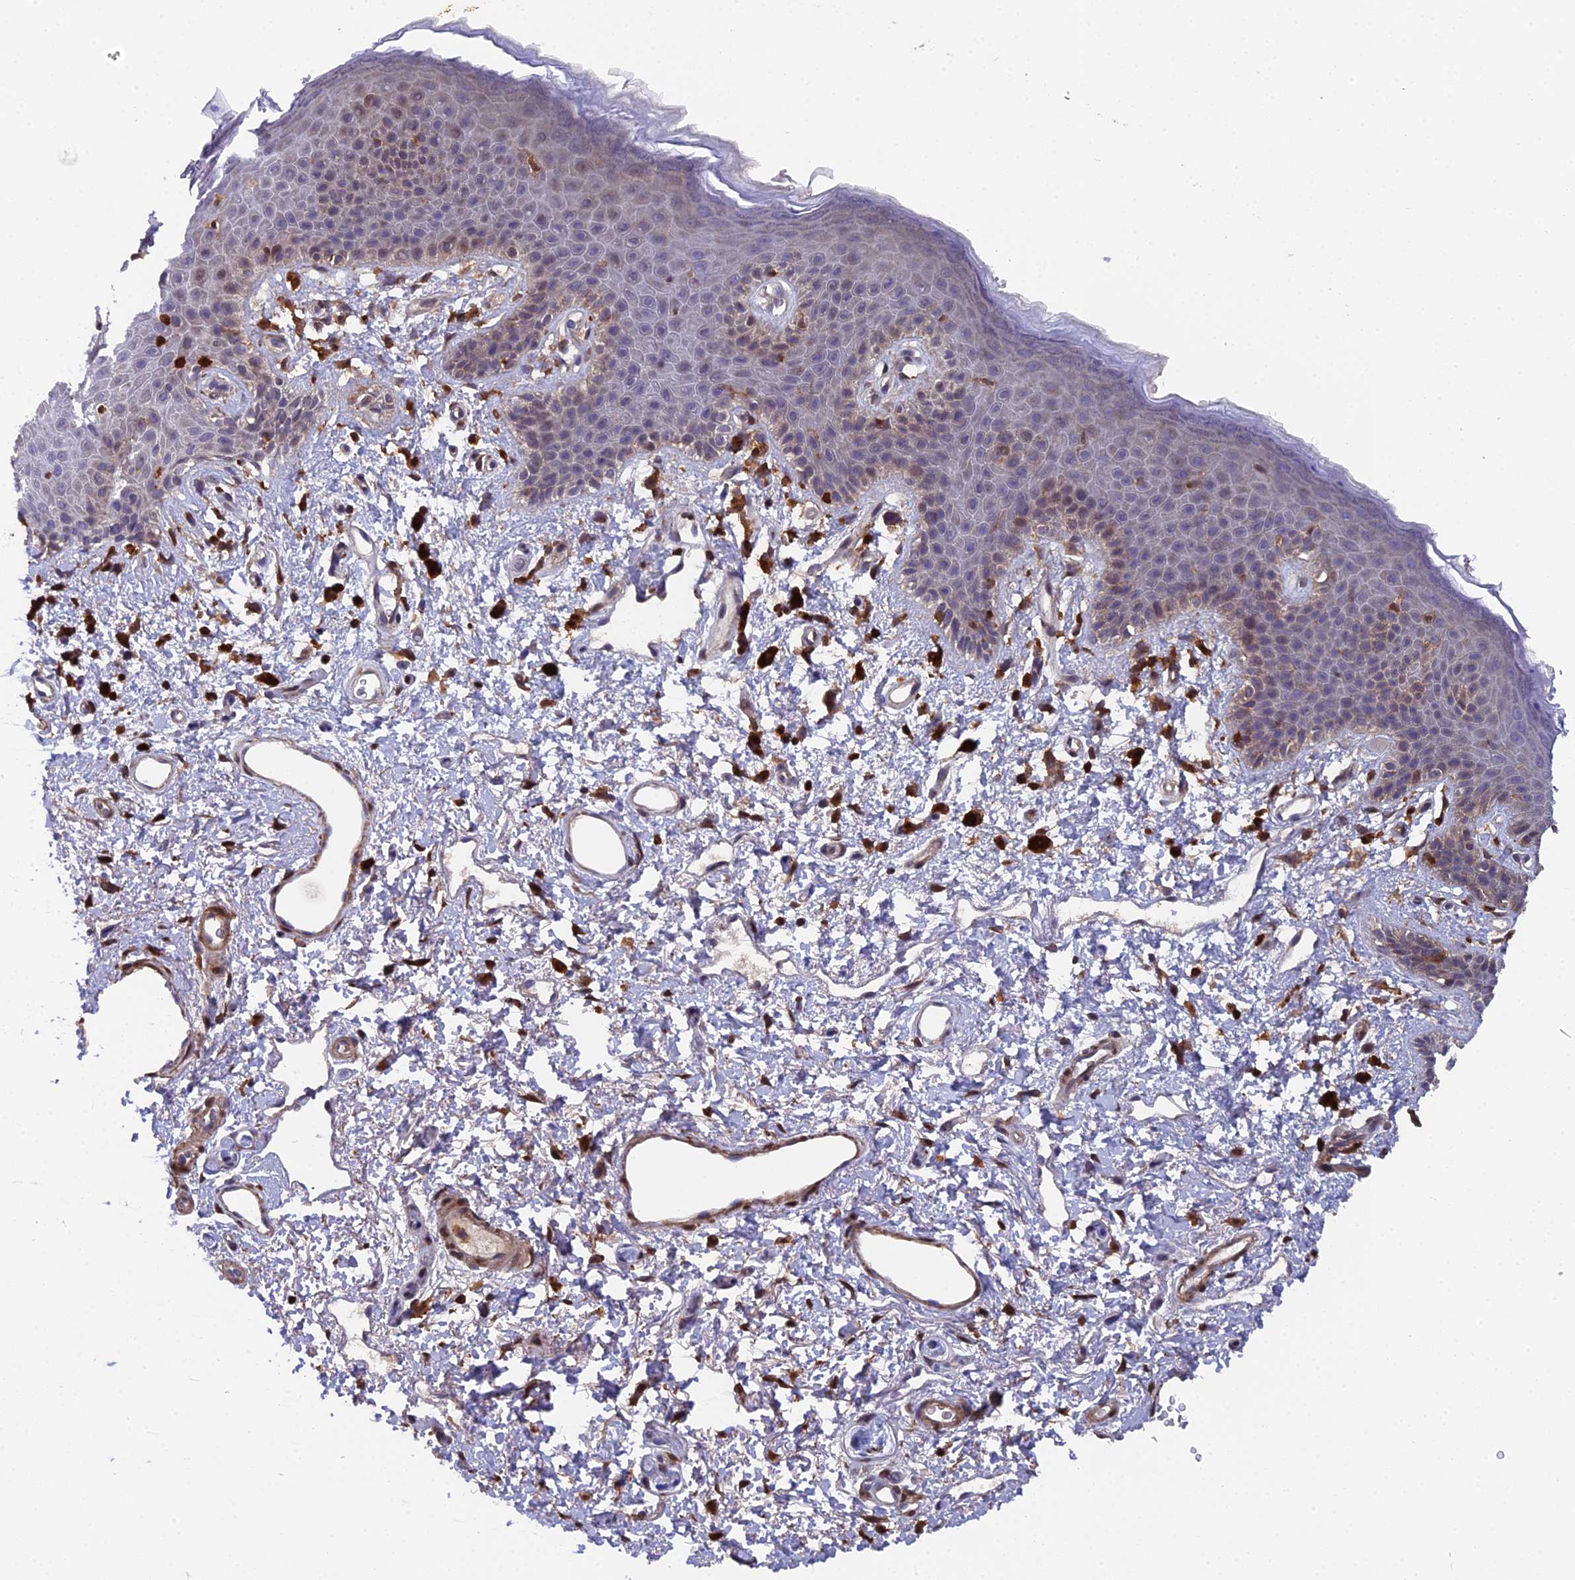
{"staining": {"intensity": "weak", "quantity": "<25%", "location": "cytoplasmic/membranous"}, "tissue": "skin", "cell_type": "Epidermal cells", "image_type": "normal", "snomed": [{"axis": "morphology", "description": "Normal tissue, NOS"}, {"axis": "topography", "description": "Anal"}], "caption": "The IHC histopathology image has no significant expression in epidermal cells of skin.", "gene": "GALK2", "patient": {"sex": "female", "age": 46}}